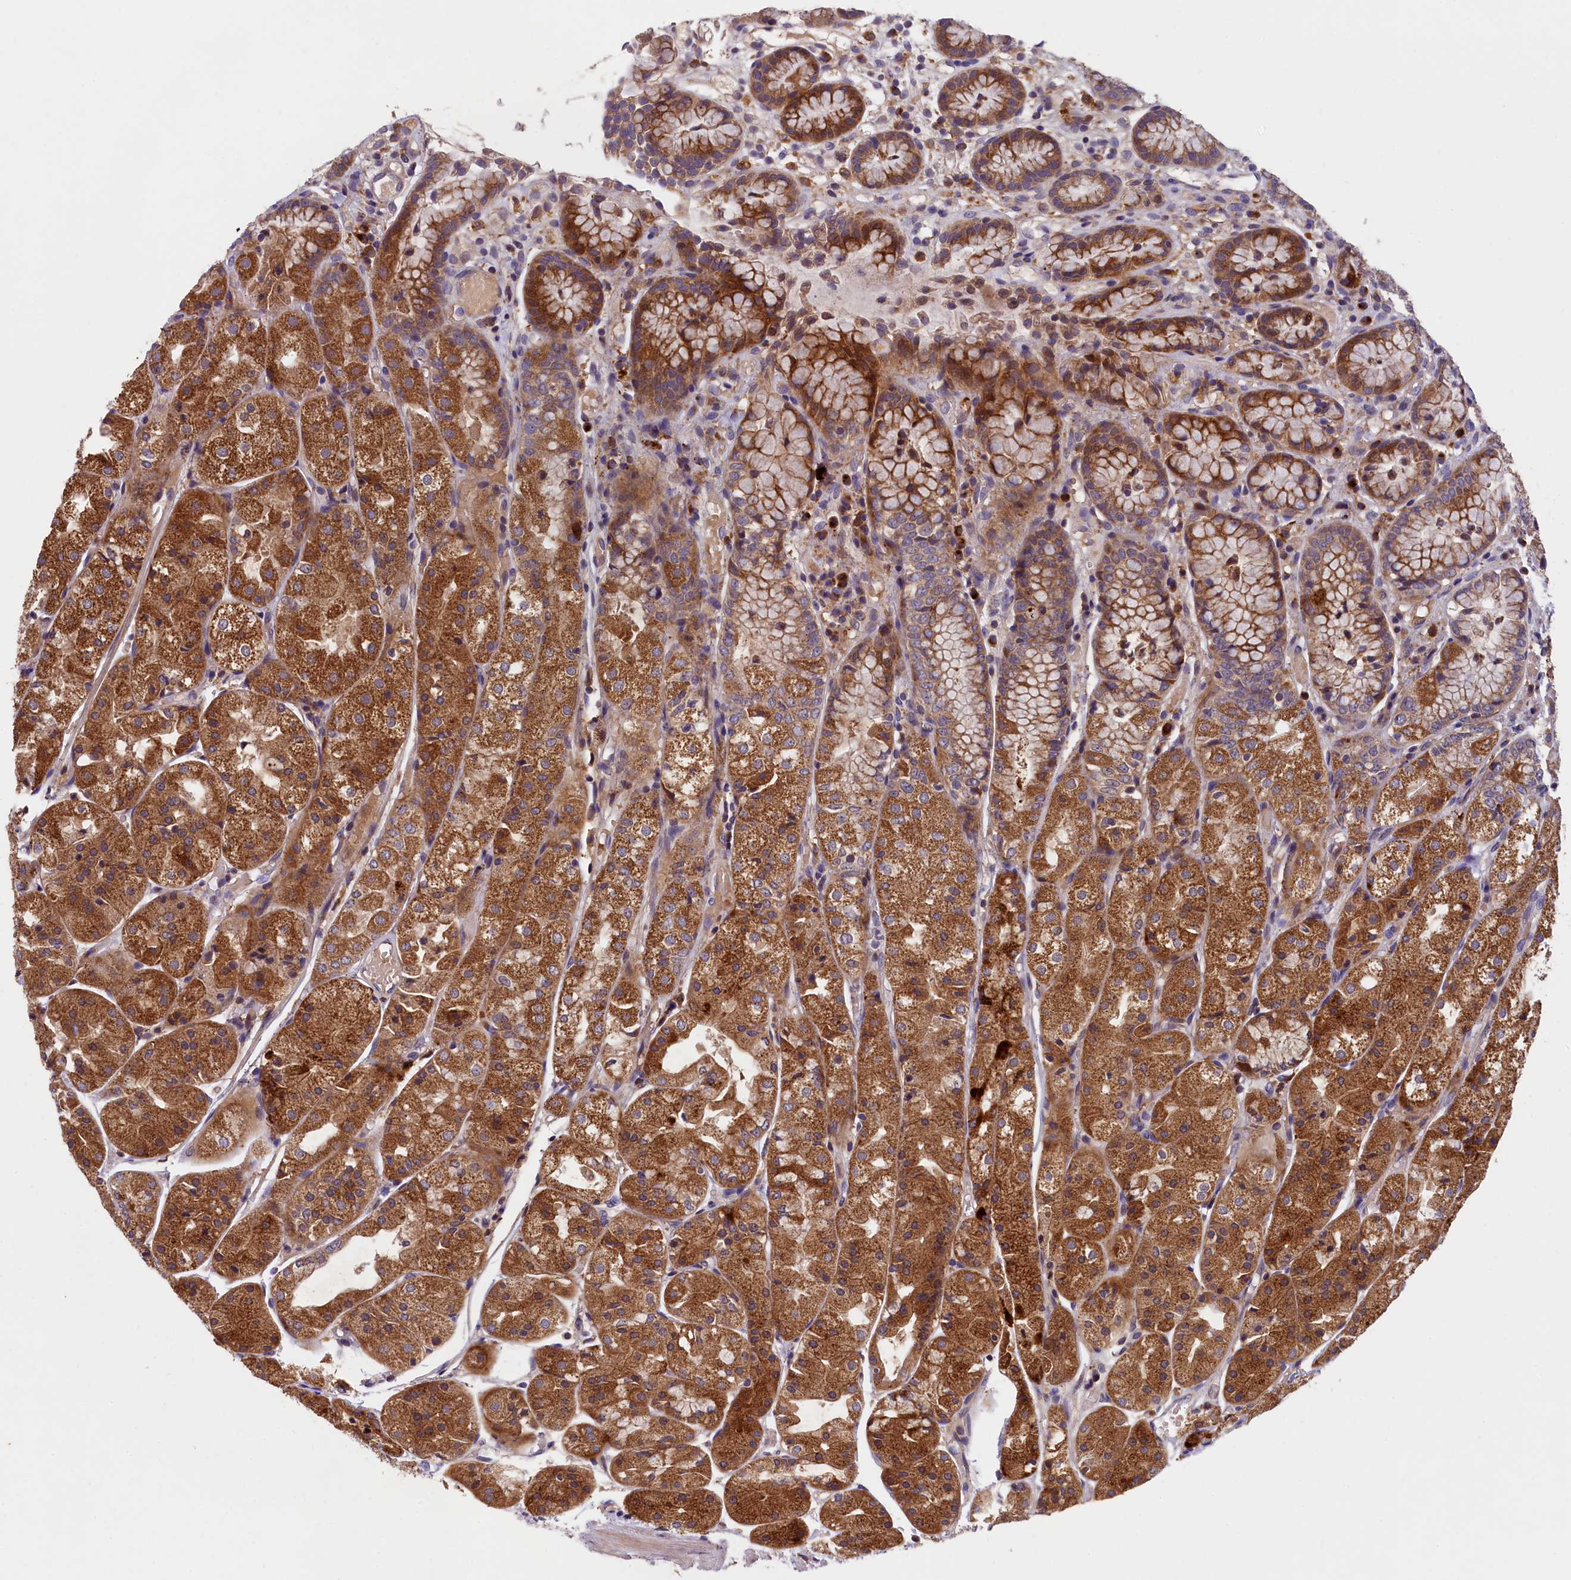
{"staining": {"intensity": "strong", "quantity": ">75%", "location": "cytoplasmic/membranous"}, "tissue": "stomach", "cell_type": "Glandular cells", "image_type": "normal", "snomed": [{"axis": "morphology", "description": "Normal tissue, NOS"}, {"axis": "topography", "description": "Stomach, upper"}], "caption": "A high amount of strong cytoplasmic/membranous staining is present in about >75% of glandular cells in normal stomach.", "gene": "NAIP", "patient": {"sex": "male", "age": 72}}